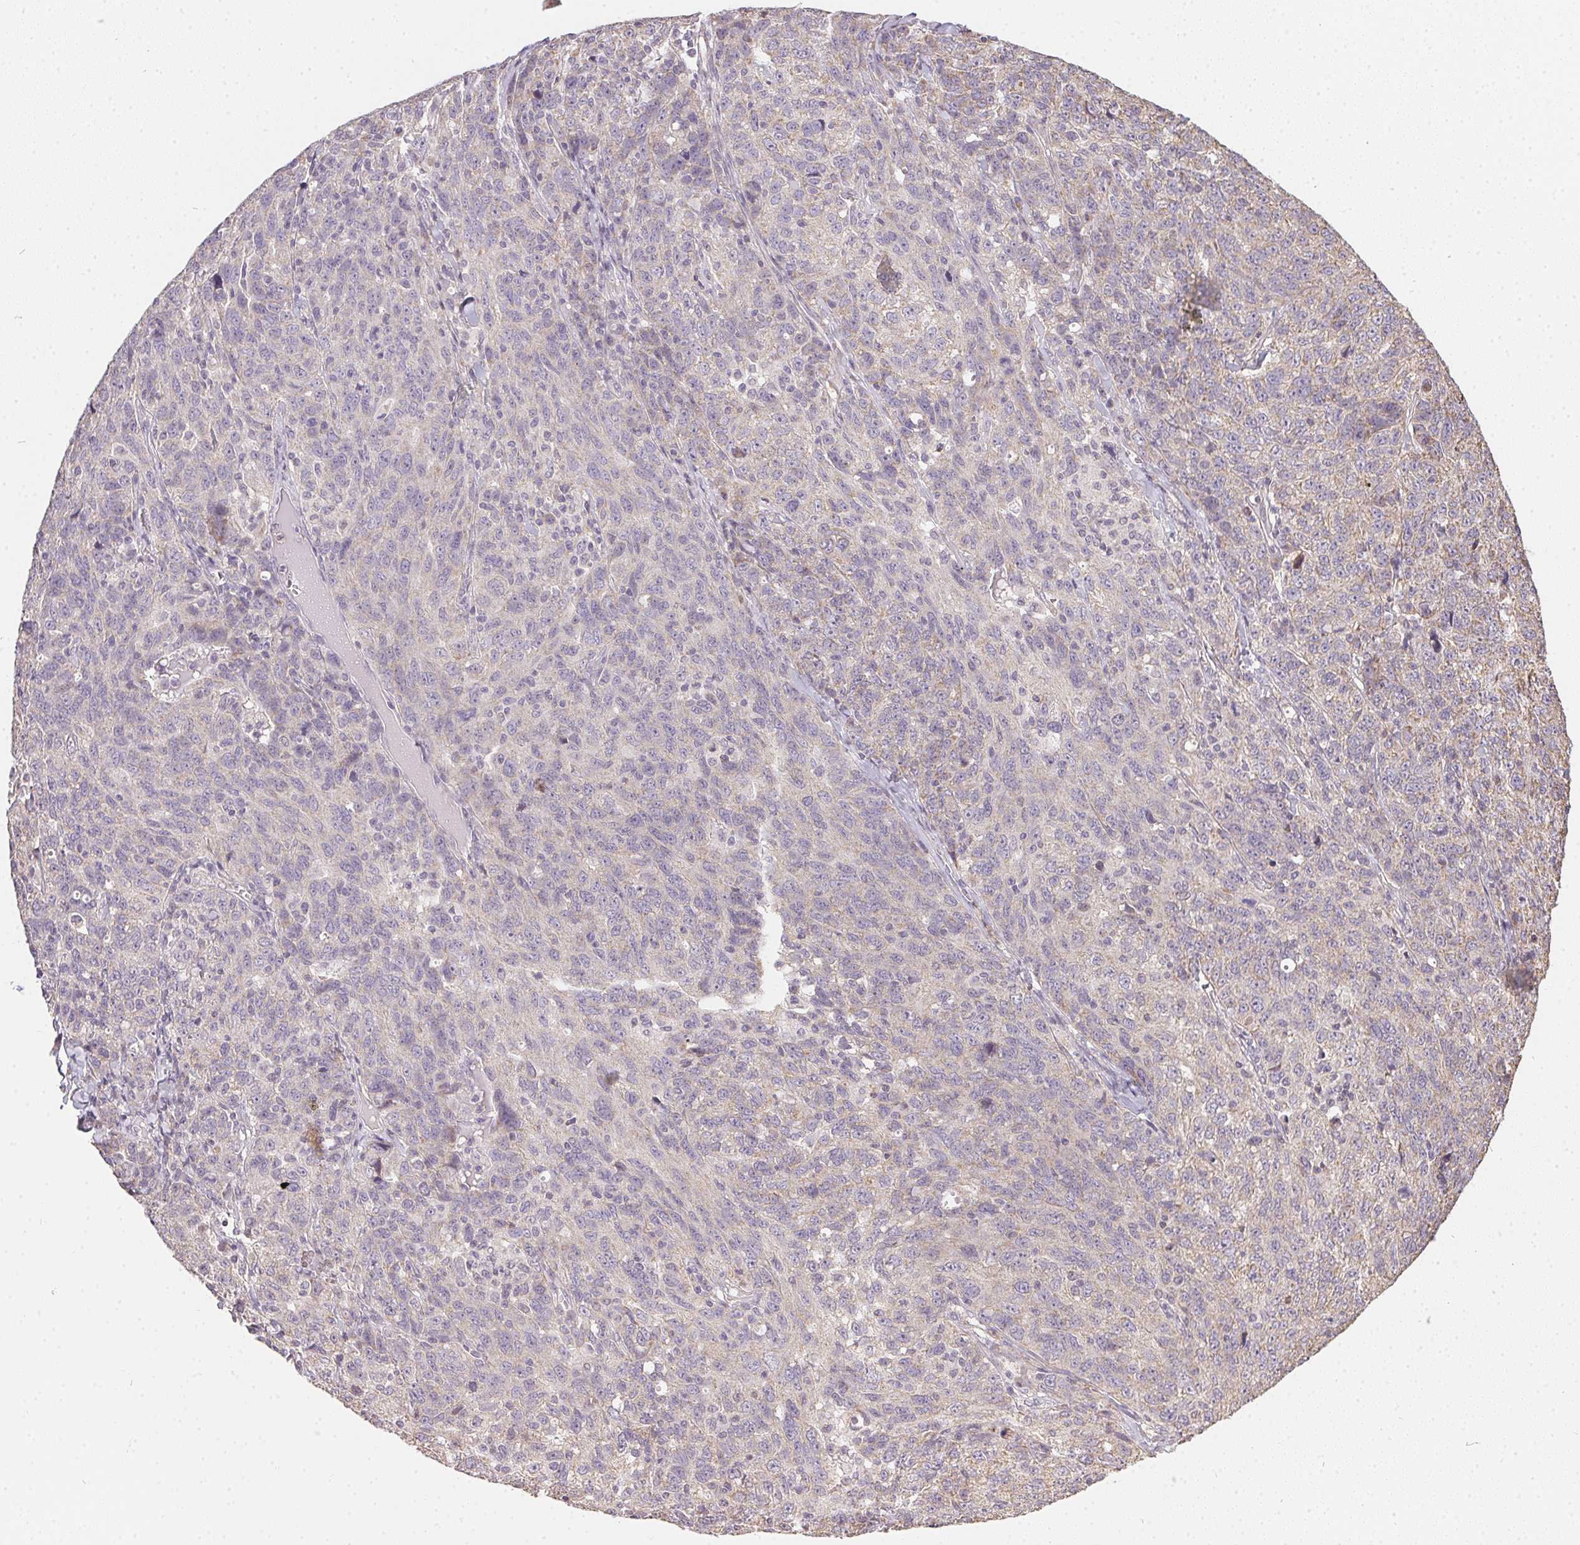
{"staining": {"intensity": "negative", "quantity": "none", "location": "none"}, "tissue": "ovarian cancer", "cell_type": "Tumor cells", "image_type": "cancer", "snomed": [{"axis": "morphology", "description": "Cystadenocarcinoma, serous, NOS"}, {"axis": "topography", "description": "Ovary"}], "caption": "Immunohistochemistry (IHC) image of serous cystadenocarcinoma (ovarian) stained for a protein (brown), which shows no positivity in tumor cells.", "gene": "REV3L", "patient": {"sex": "female", "age": 71}}